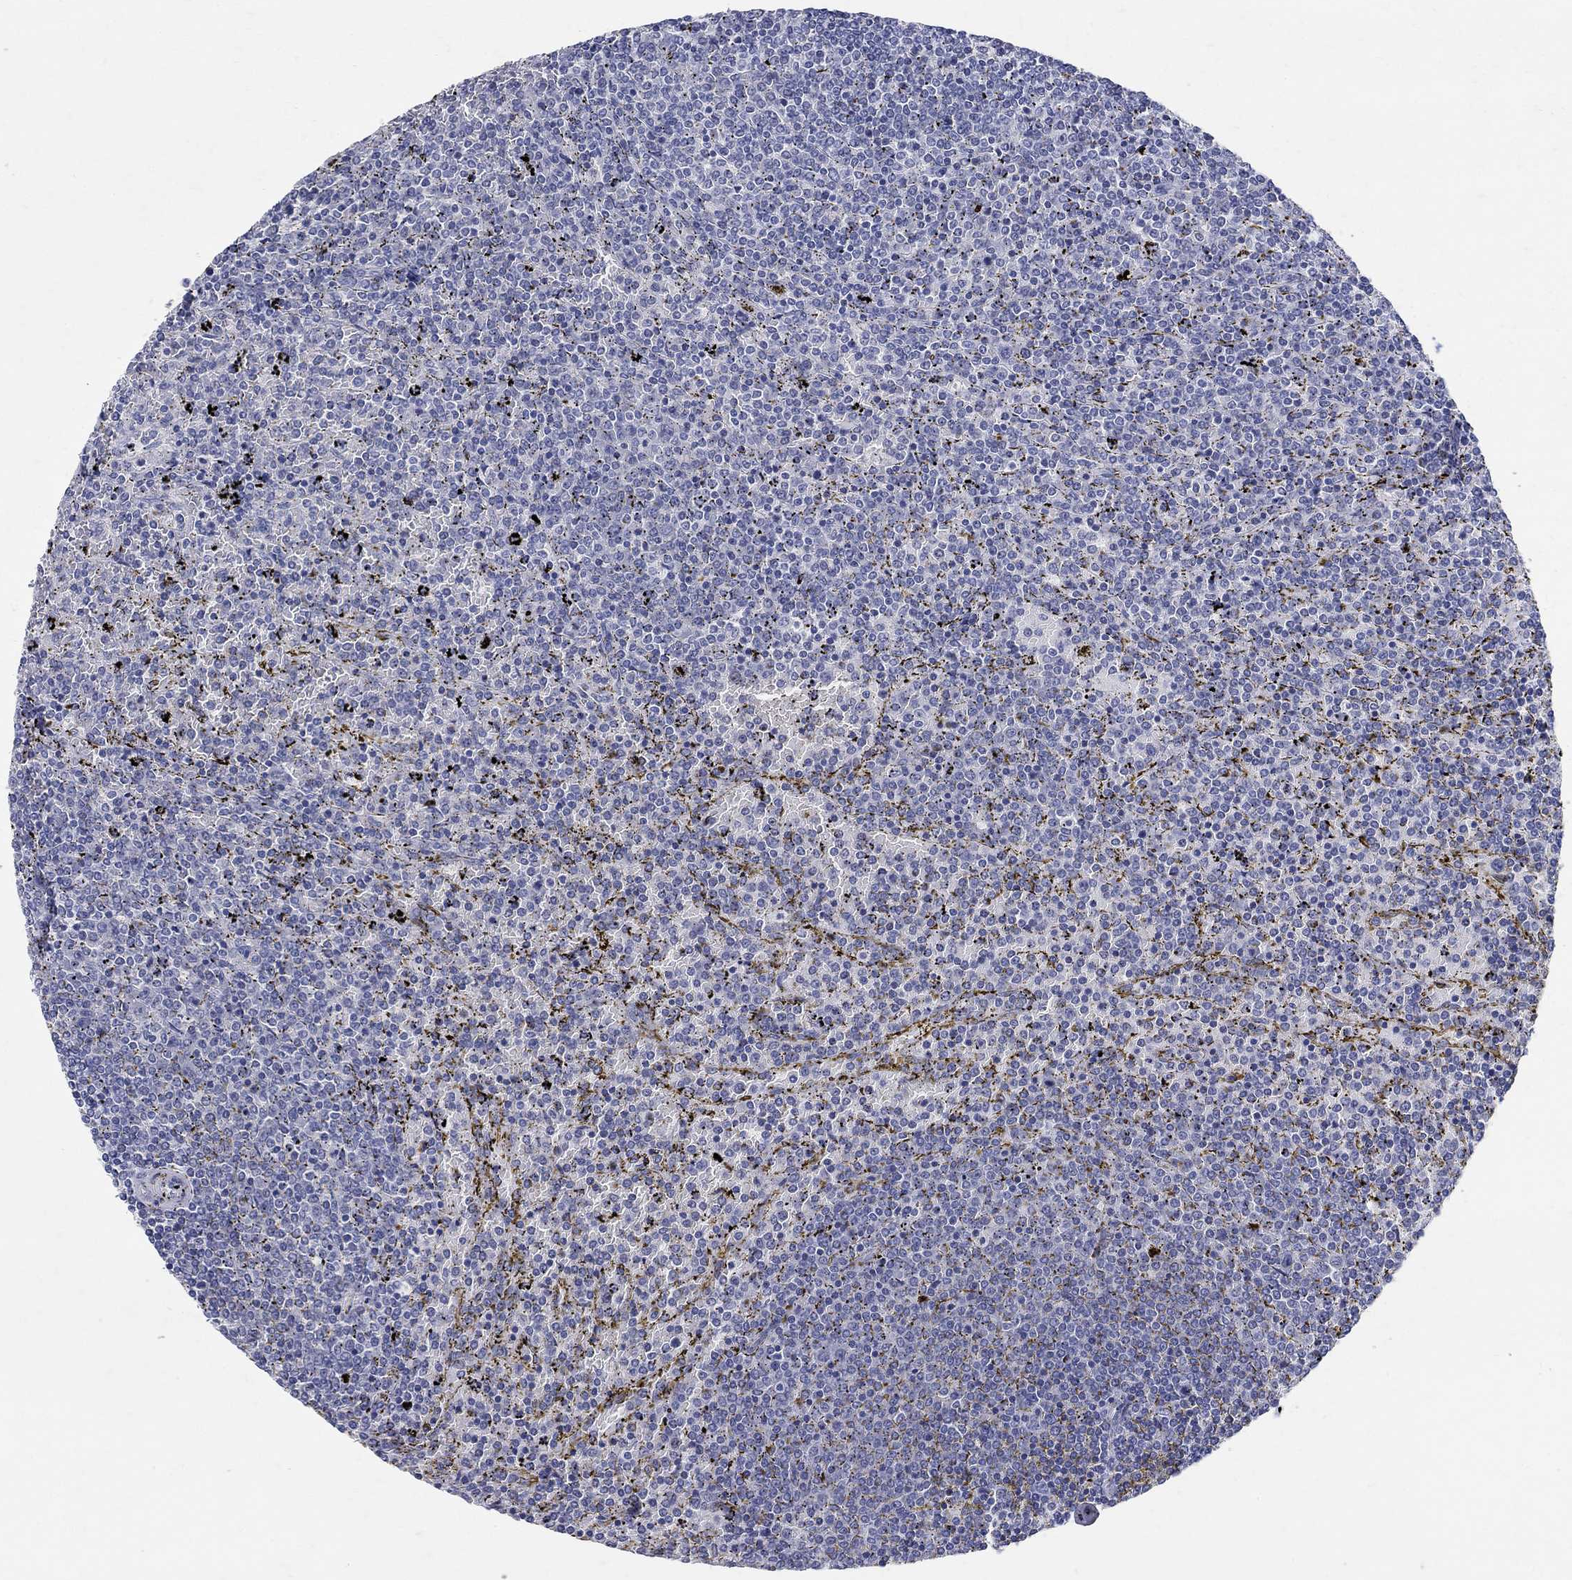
{"staining": {"intensity": "negative", "quantity": "none", "location": "none"}, "tissue": "lymphoma", "cell_type": "Tumor cells", "image_type": "cancer", "snomed": [{"axis": "morphology", "description": "Malignant lymphoma, non-Hodgkin's type, Low grade"}, {"axis": "topography", "description": "Spleen"}], "caption": "The histopathology image demonstrates no significant expression in tumor cells of lymphoma. Nuclei are stained in blue.", "gene": "SOX2", "patient": {"sex": "female", "age": 77}}